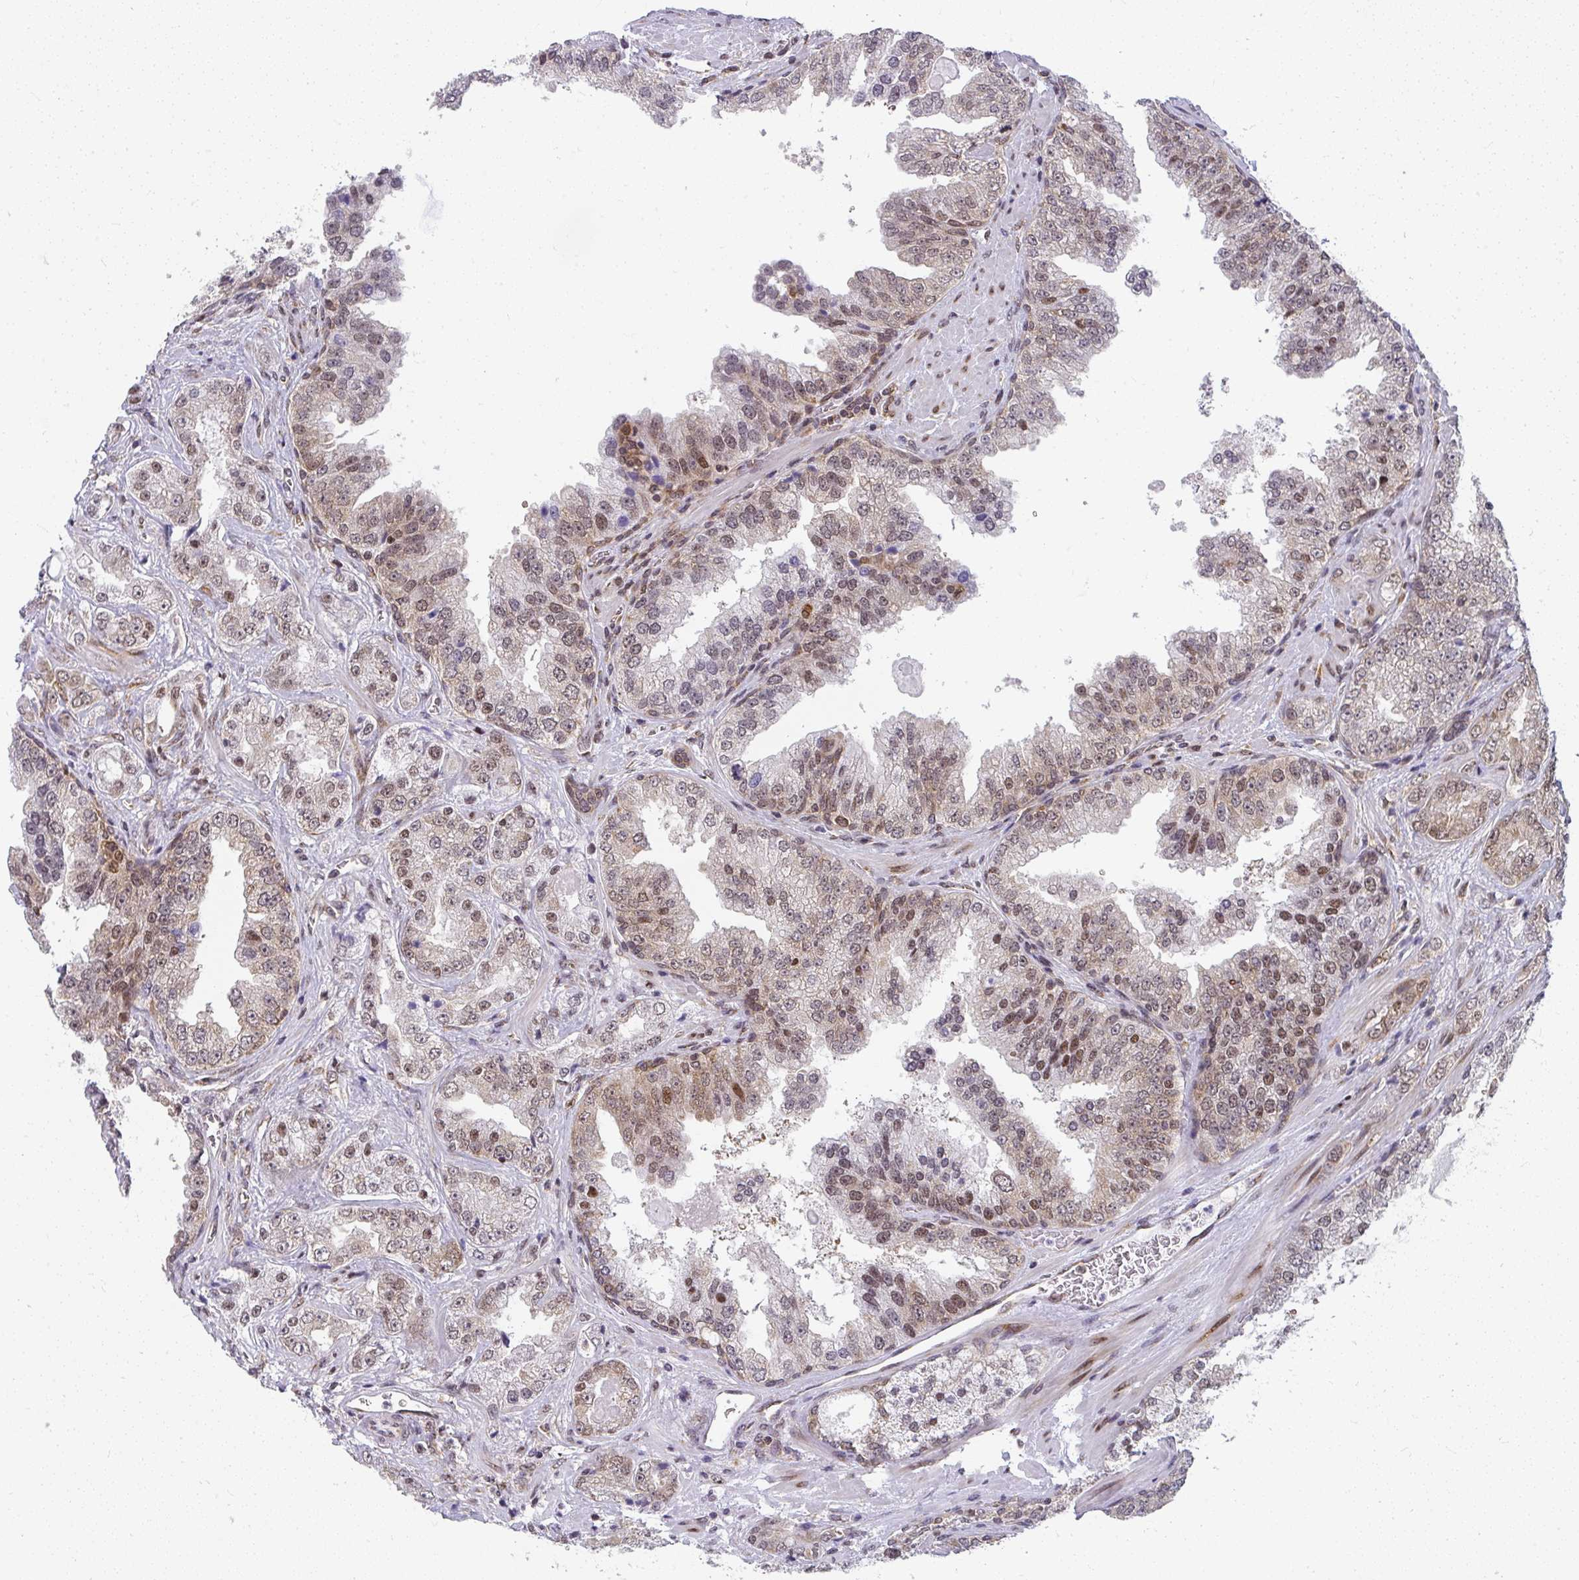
{"staining": {"intensity": "moderate", "quantity": "25%-75%", "location": "cytoplasmic/membranous,nuclear"}, "tissue": "prostate cancer", "cell_type": "Tumor cells", "image_type": "cancer", "snomed": [{"axis": "morphology", "description": "Adenocarcinoma, High grade"}, {"axis": "topography", "description": "Prostate"}], "caption": "Immunohistochemical staining of prostate high-grade adenocarcinoma exhibits medium levels of moderate cytoplasmic/membranous and nuclear protein expression in approximately 25%-75% of tumor cells.", "gene": "SYNCRIP", "patient": {"sex": "male", "age": 67}}